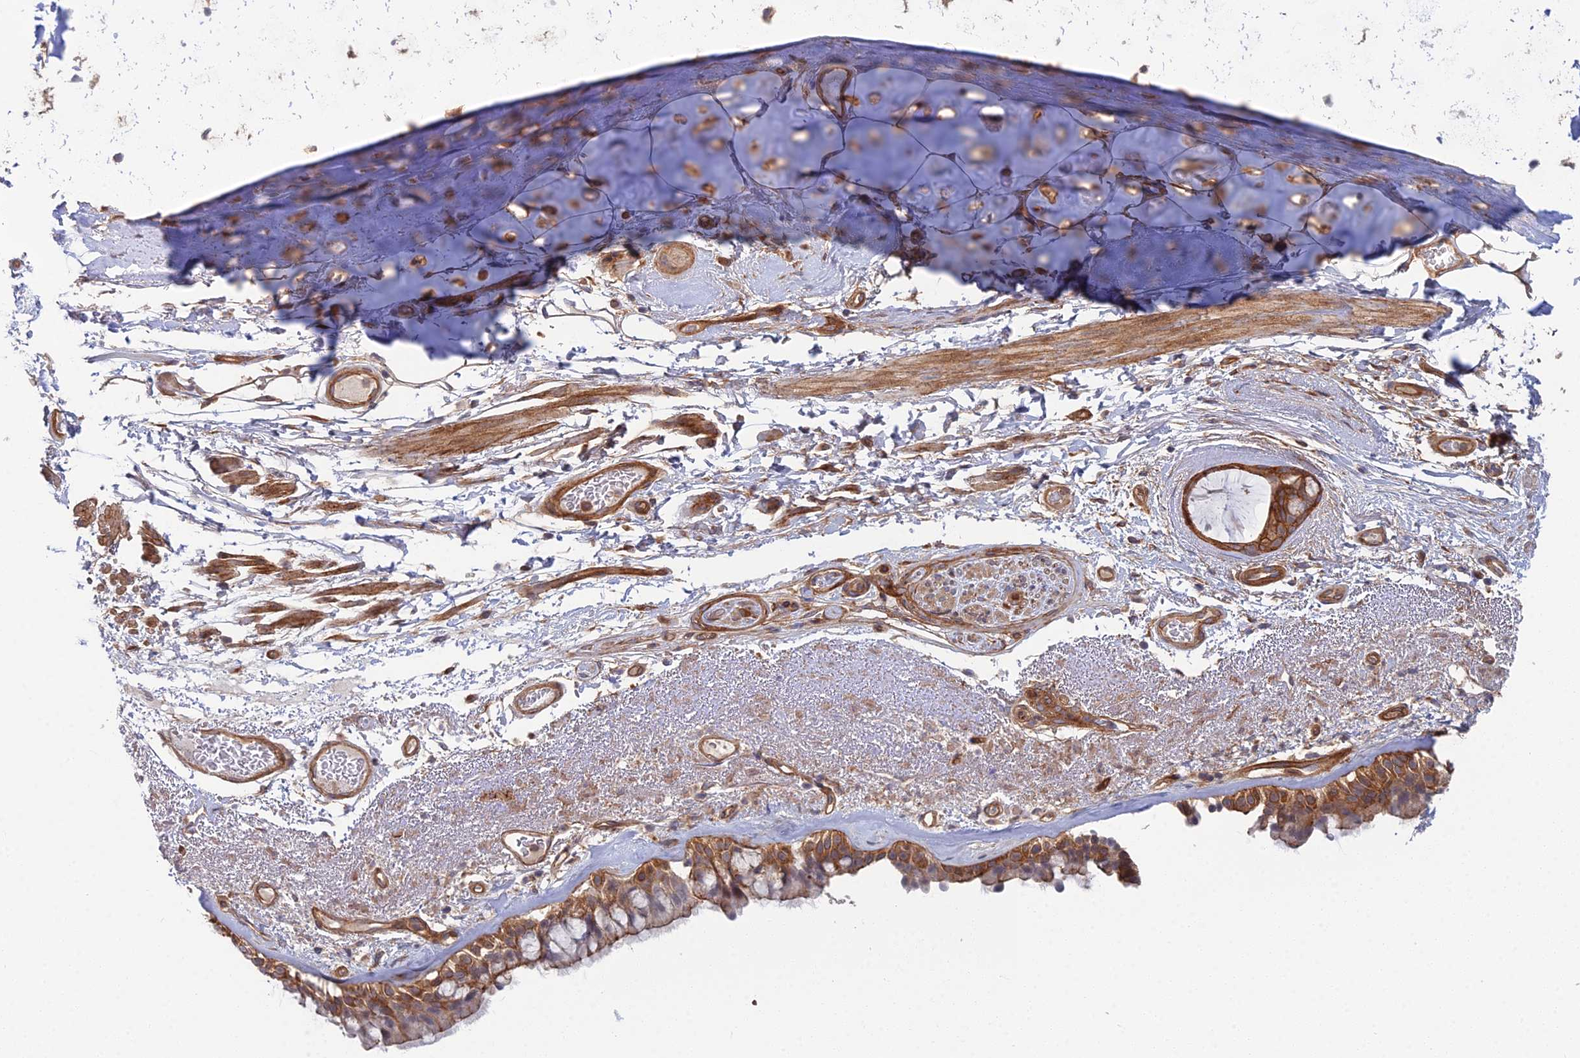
{"staining": {"intensity": "moderate", "quantity": ">75%", "location": "cytoplasmic/membranous"}, "tissue": "bronchus", "cell_type": "Respiratory epithelial cells", "image_type": "normal", "snomed": [{"axis": "morphology", "description": "Normal tissue, NOS"}, {"axis": "morphology", "description": "Squamous cell carcinoma, NOS"}, {"axis": "topography", "description": "Lymph node"}, {"axis": "topography", "description": "Bronchus"}, {"axis": "topography", "description": "Lung"}], "caption": "Respiratory epithelial cells reveal medium levels of moderate cytoplasmic/membranous staining in approximately >75% of cells in benign human bronchus. (brown staining indicates protein expression, while blue staining denotes nuclei).", "gene": "ABHD1", "patient": {"sex": "male", "age": 66}}